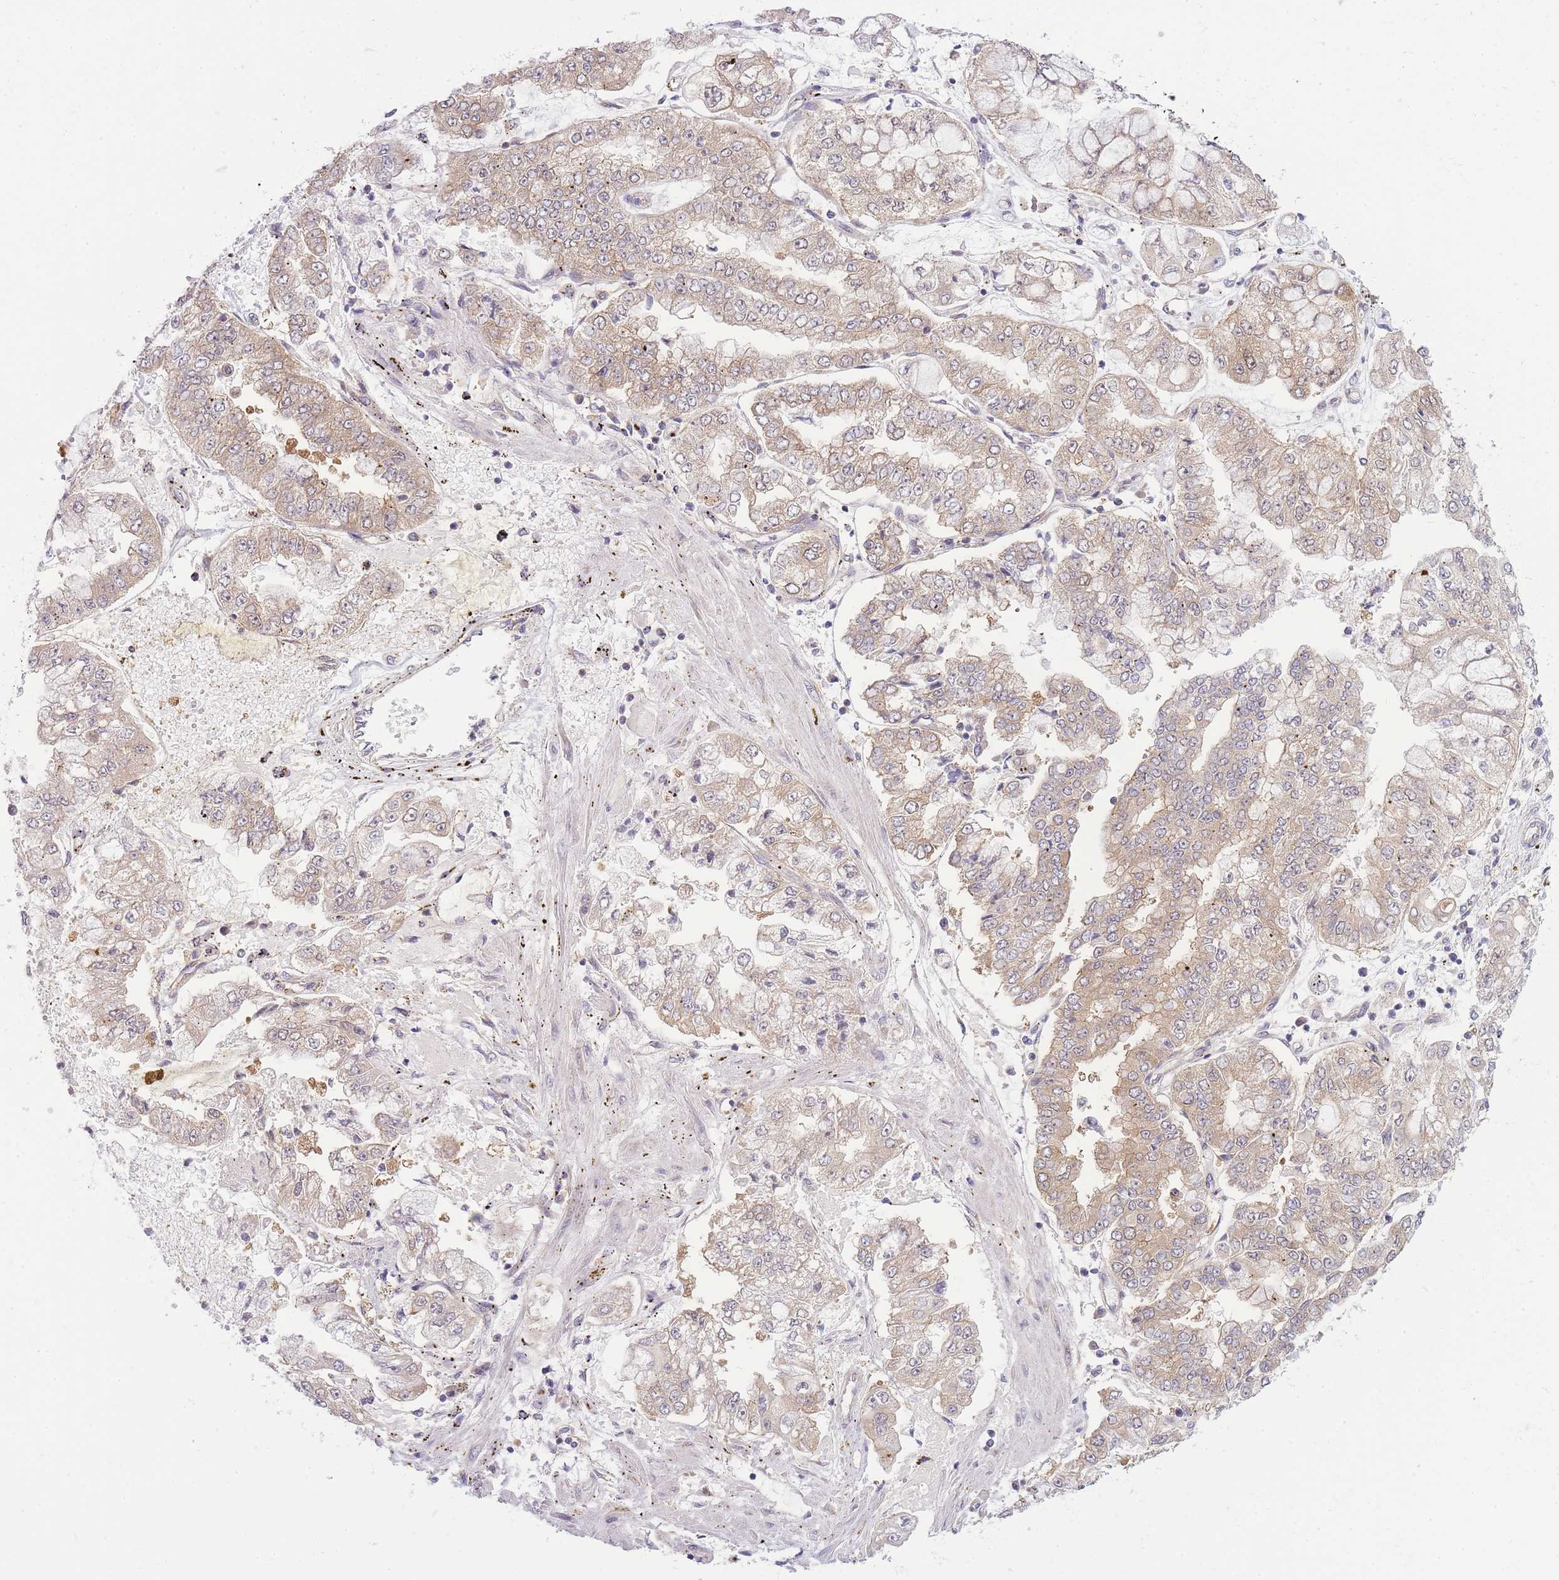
{"staining": {"intensity": "moderate", "quantity": "25%-75%", "location": "cytoplasmic/membranous"}, "tissue": "stomach cancer", "cell_type": "Tumor cells", "image_type": "cancer", "snomed": [{"axis": "morphology", "description": "Adenocarcinoma, NOS"}, {"axis": "topography", "description": "Stomach"}], "caption": "Immunohistochemistry (DAB (3,3'-diaminobenzidine)) staining of human stomach adenocarcinoma demonstrates moderate cytoplasmic/membranous protein staining in about 25%-75% of tumor cells.", "gene": "PFDN6", "patient": {"sex": "male", "age": 76}}